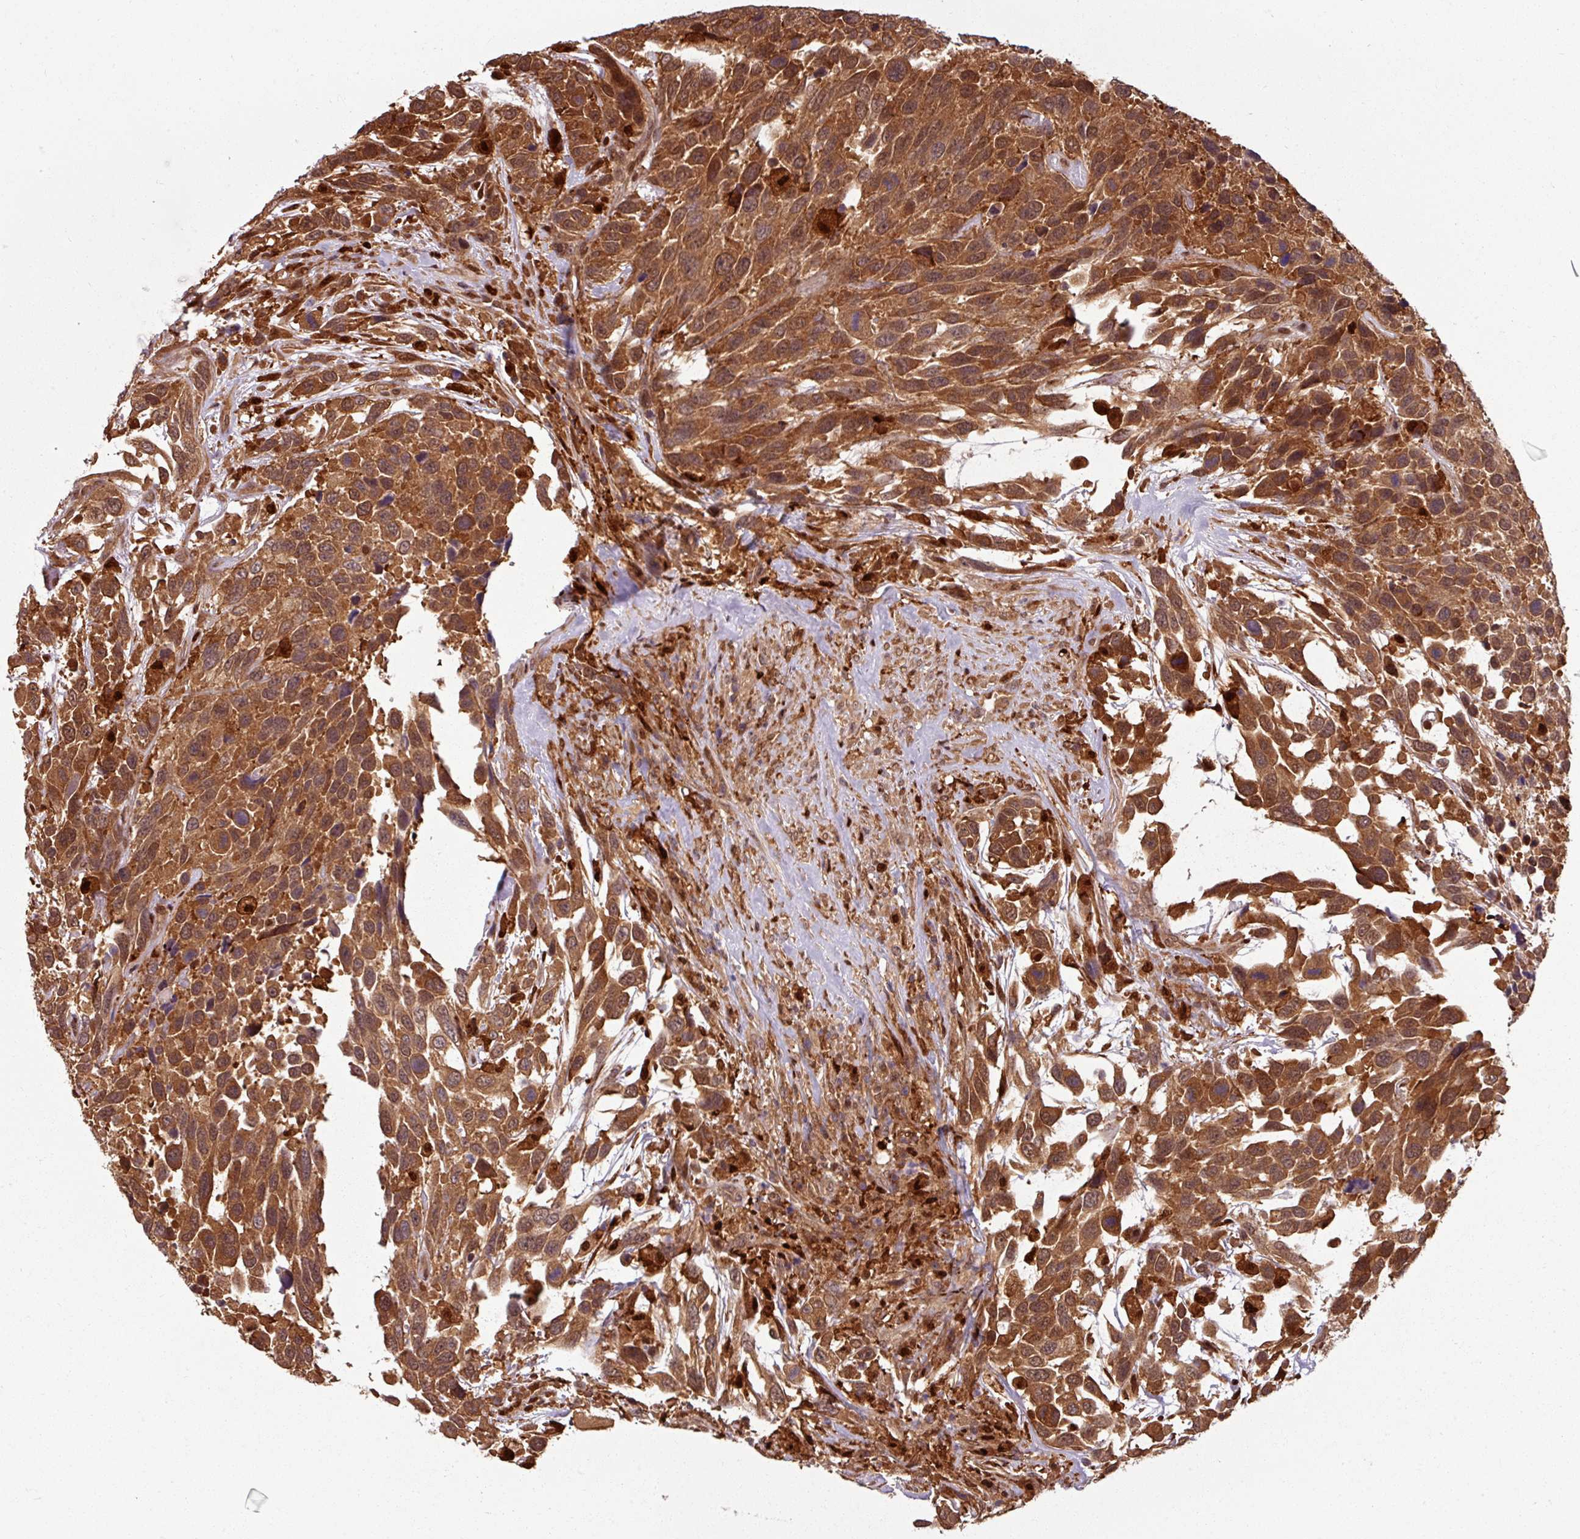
{"staining": {"intensity": "strong", "quantity": ">75%", "location": "cytoplasmic/membranous,nuclear"}, "tissue": "urothelial cancer", "cell_type": "Tumor cells", "image_type": "cancer", "snomed": [{"axis": "morphology", "description": "Urothelial carcinoma, High grade"}, {"axis": "topography", "description": "Urinary bladder"}], "caption": "Immunohistochemistry (IHC) of high-grade urothelial carcinoma demonstrates high levels of strong cytoplasmic/membranous and nuclear positivity in approximately >75% of tumor cells. The staining was performed using DAB to visualize the protein expression in brown, while the nuclei were stained in blue with hematoxylin (Magnification: 20x).", "gene": "KCTD11", "patient": {"sex": "female", "age": 70}}